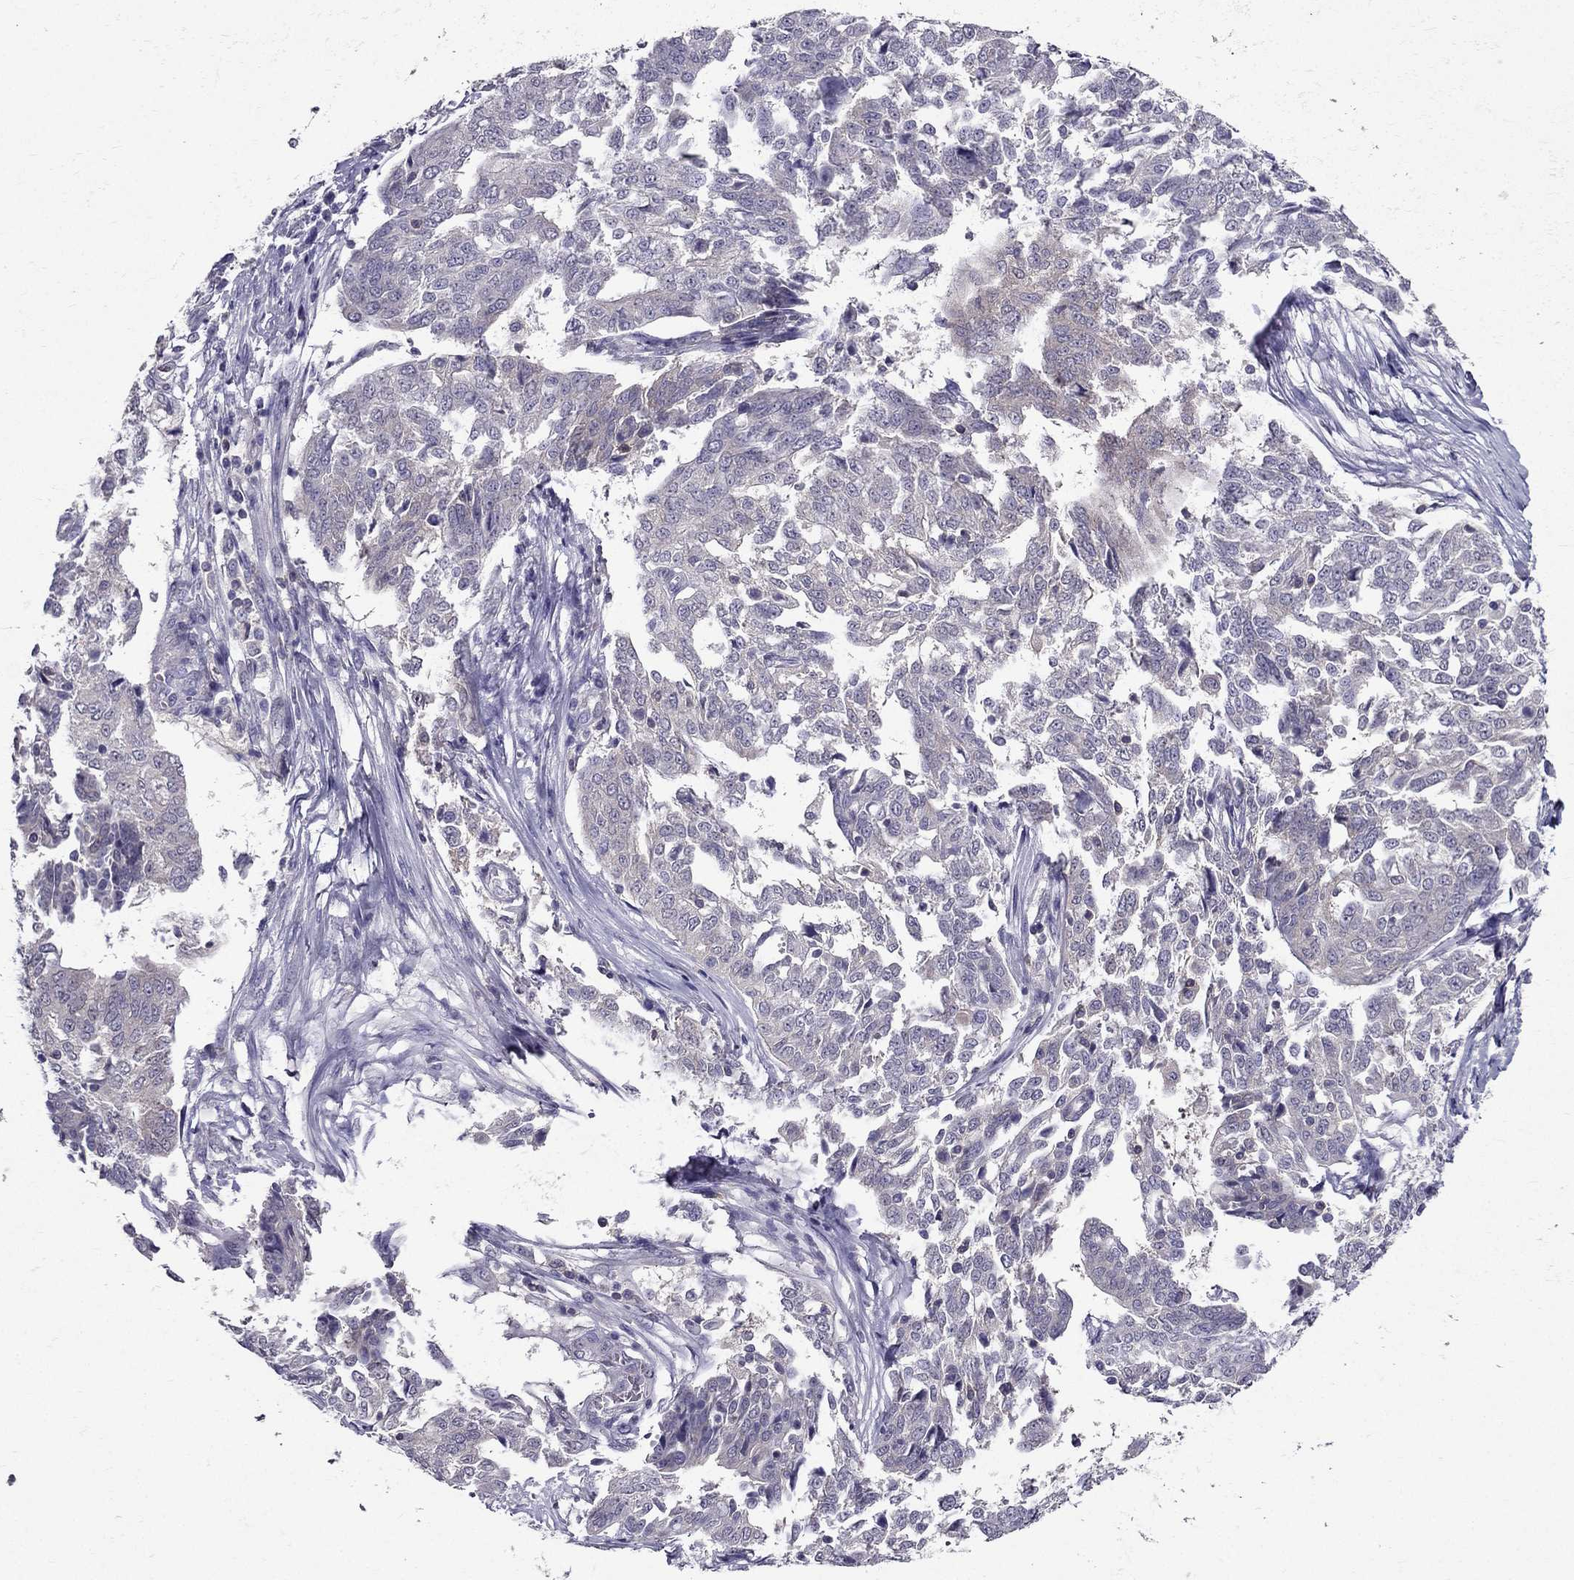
{"staining": {"intensity": "negative", "quantity": "none", "location": "none"}, "tissue": "ovarian cancer", "cell_type": "Tumor cells", "image_type": "cancer", "snomed": [{"axis": "morphology", "description": "Cystadenocarcinoma, serous, NOS"}, {"axis": "topography", "description": "Ovary"}], "caption": "Tumor cells show no significant positivity in ovarian cancer (serous cystadenocarcinoma).", "gene": "AAK1", "patient": {"sex": "female", "age": 67}}